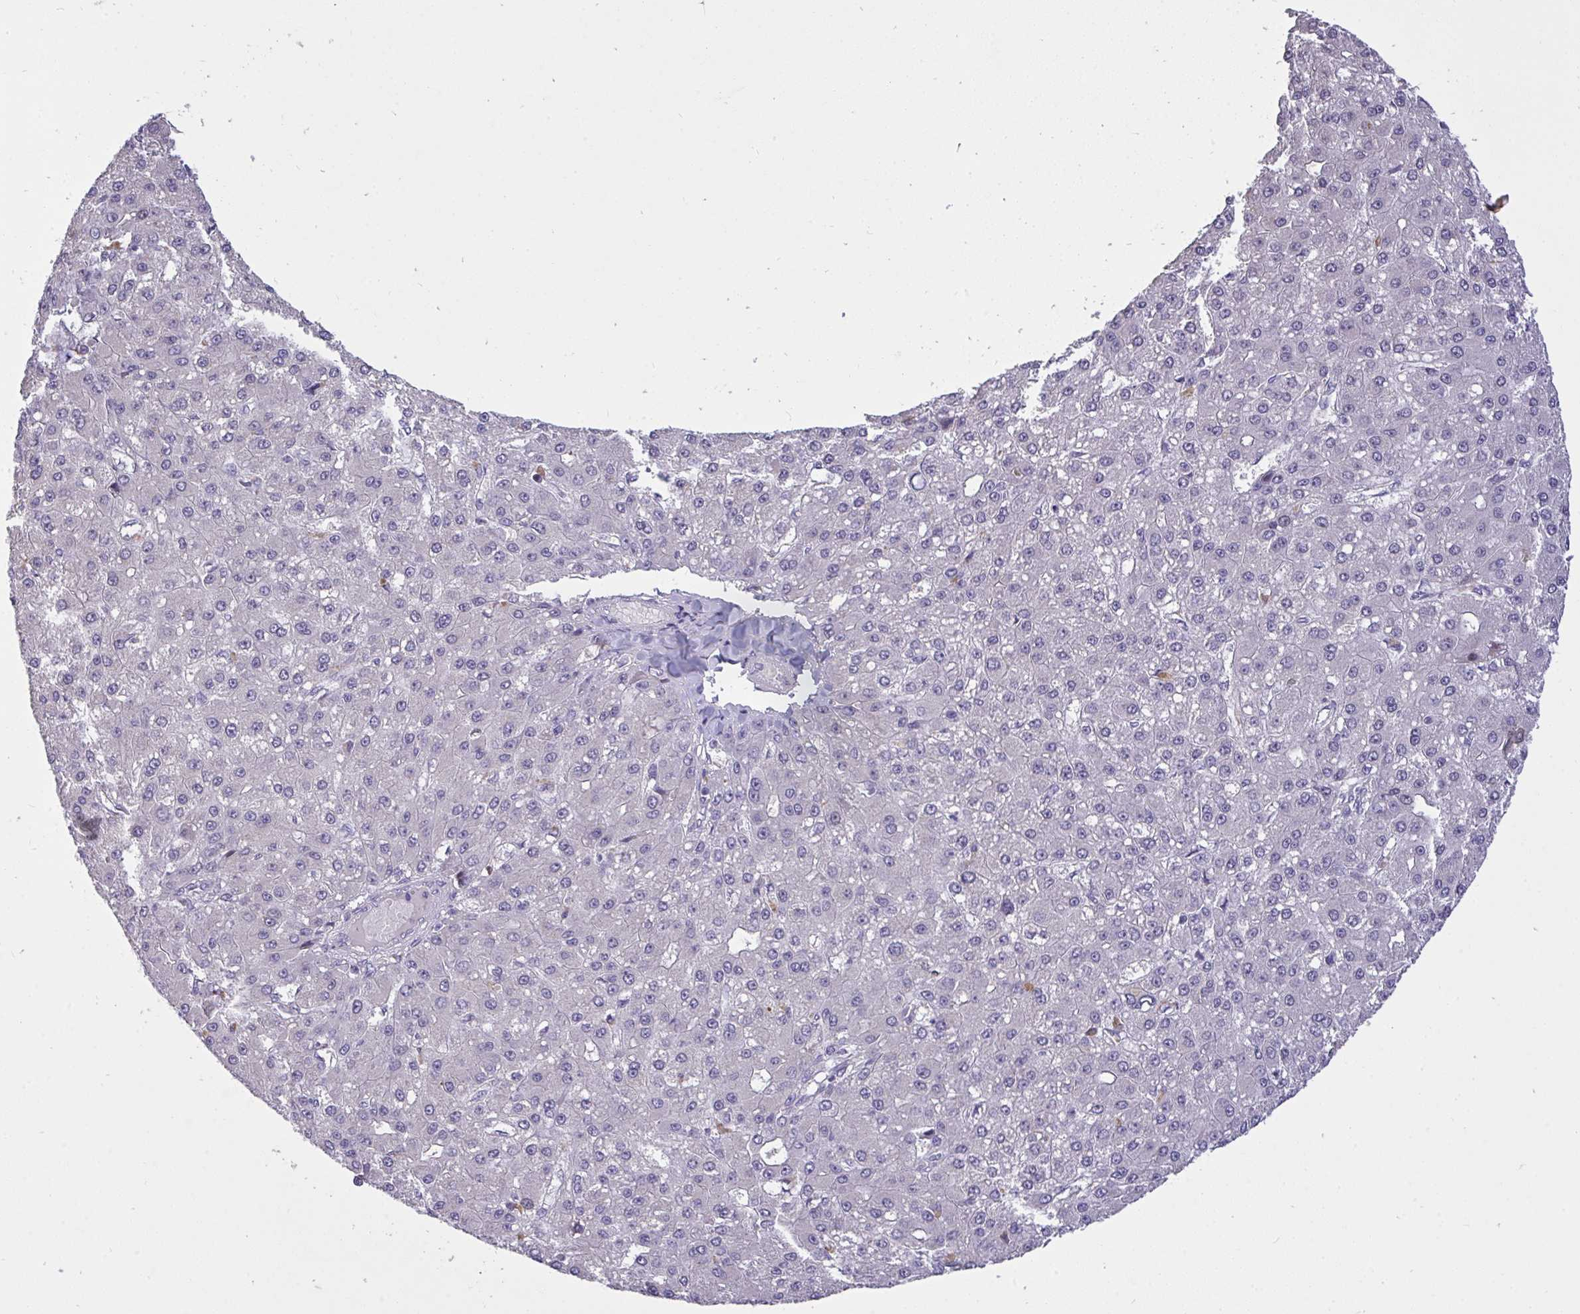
{"staining": {"intensity": "negative", "quantity": "none", "location": "none"}, "tissue": "liver cancer", "cell_type": "Tumor cells", "image_type": "cancer", "snomed": [{"axis": "morphology", "description": "Carcinoma, Hepatocellular, NOS"}, {"axis": "topography", "description": "Liver"}], "caption": "Immunohistochemistry micrograph of human liver hepatocellular carcinoma stained for a protein (brown), which displays no expression in tumor cells. Brightfield microscopy of IHC stained with DAB (3,3'-diaminobenzidine) (brown) and hematoxylin (blue), captured at high magnification.", "gene": "C19orf54", "patient": {"sex": "male", "age": 67}}